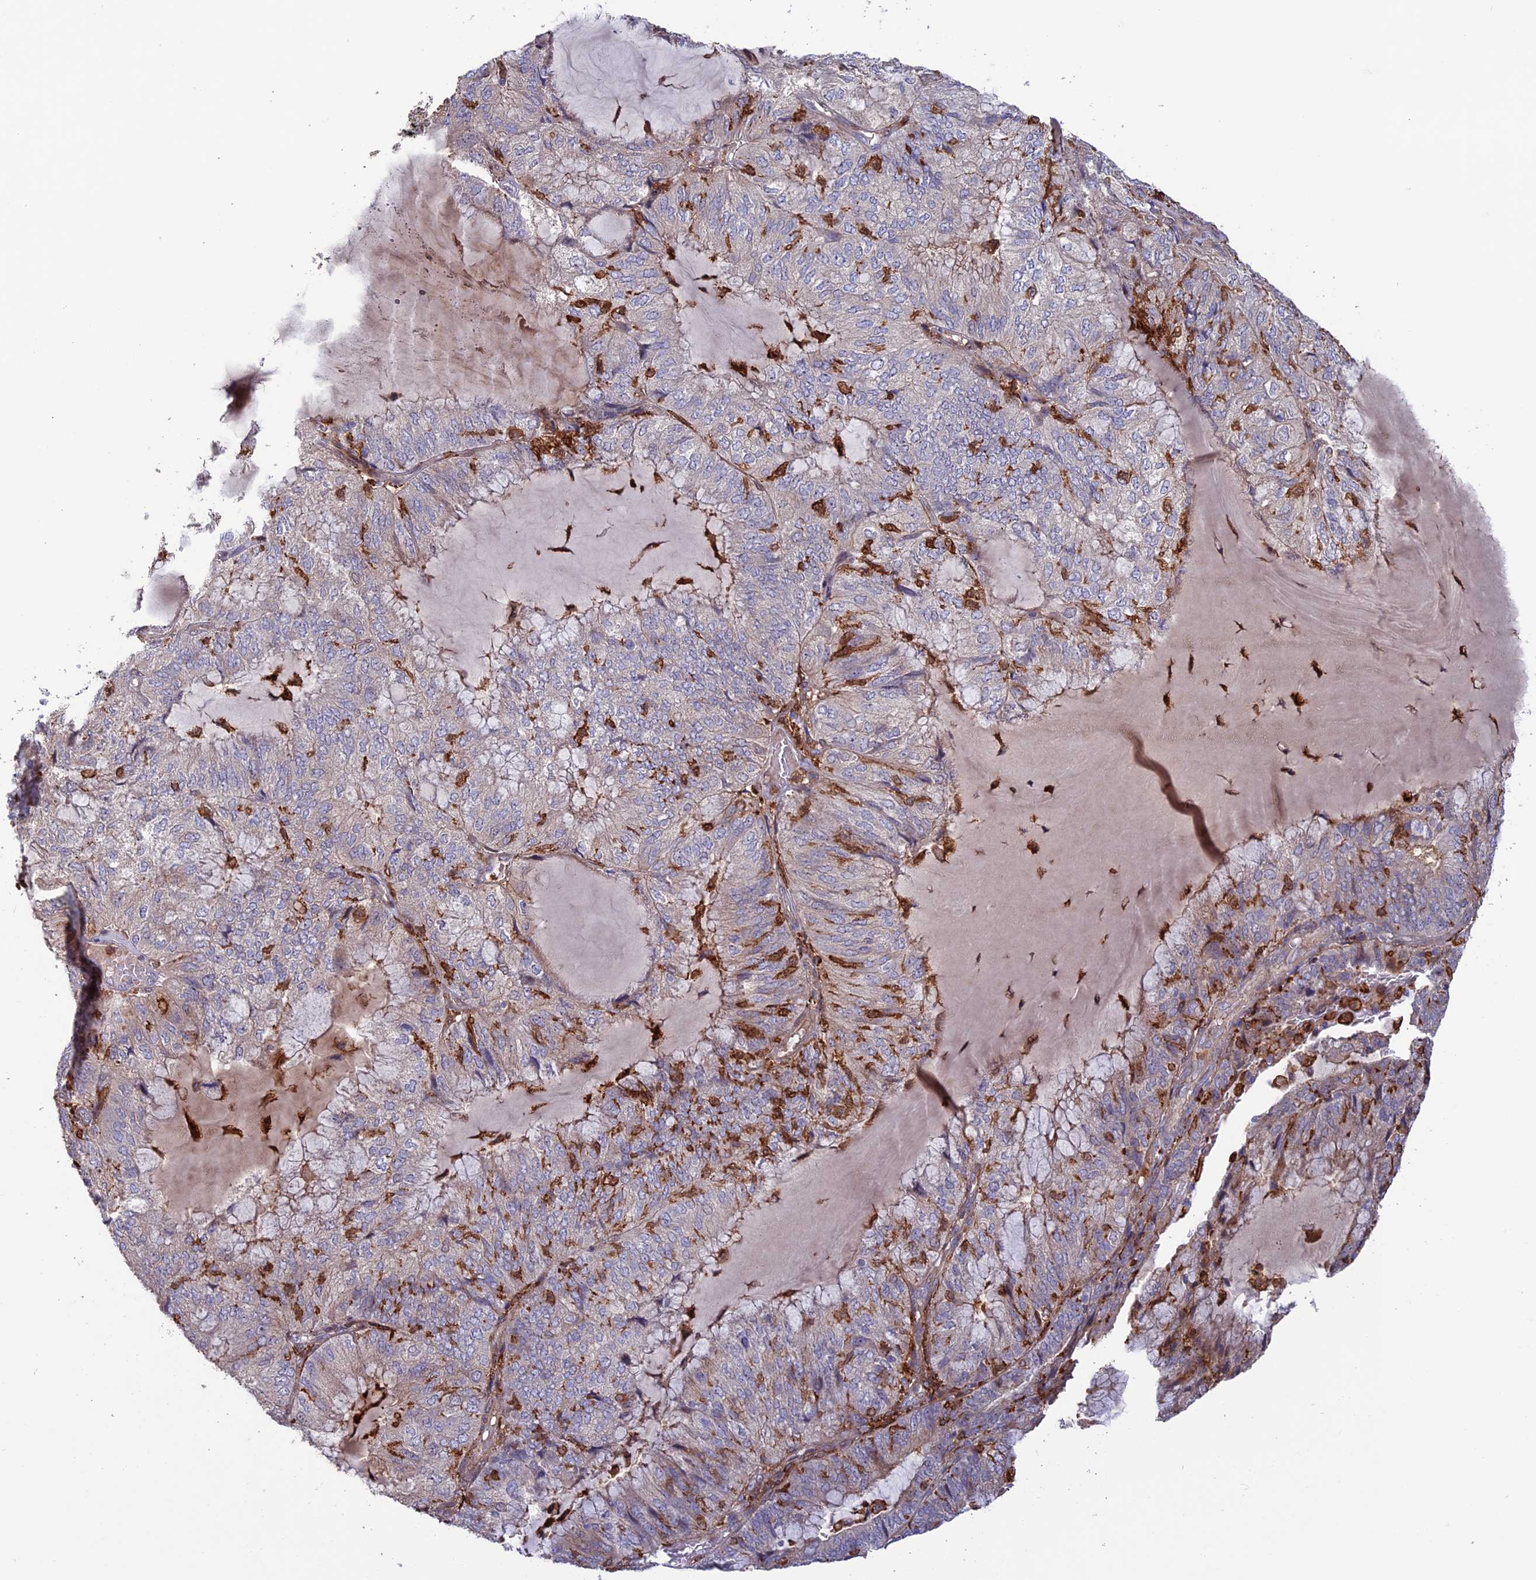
{"staining": {"intensity": "negative", "quantity": "none", "location": "none"}, "tissue": "endometrial cancer", "cell_type": "Tumor cells", "image_type": "cancer", "snomed": [{"axis": "morphology", "description": "Adenocarcinoma, NOS"}, {"axis": "topography", "description": "Endometrium"}], "caption": "Endometrial cancer (adenocarcinoma) was stained to show a protein in brown. There is no significant expression in tumor cells.", "gene": "FERMT1", "patient": {"sex": "female", "age": 81}}